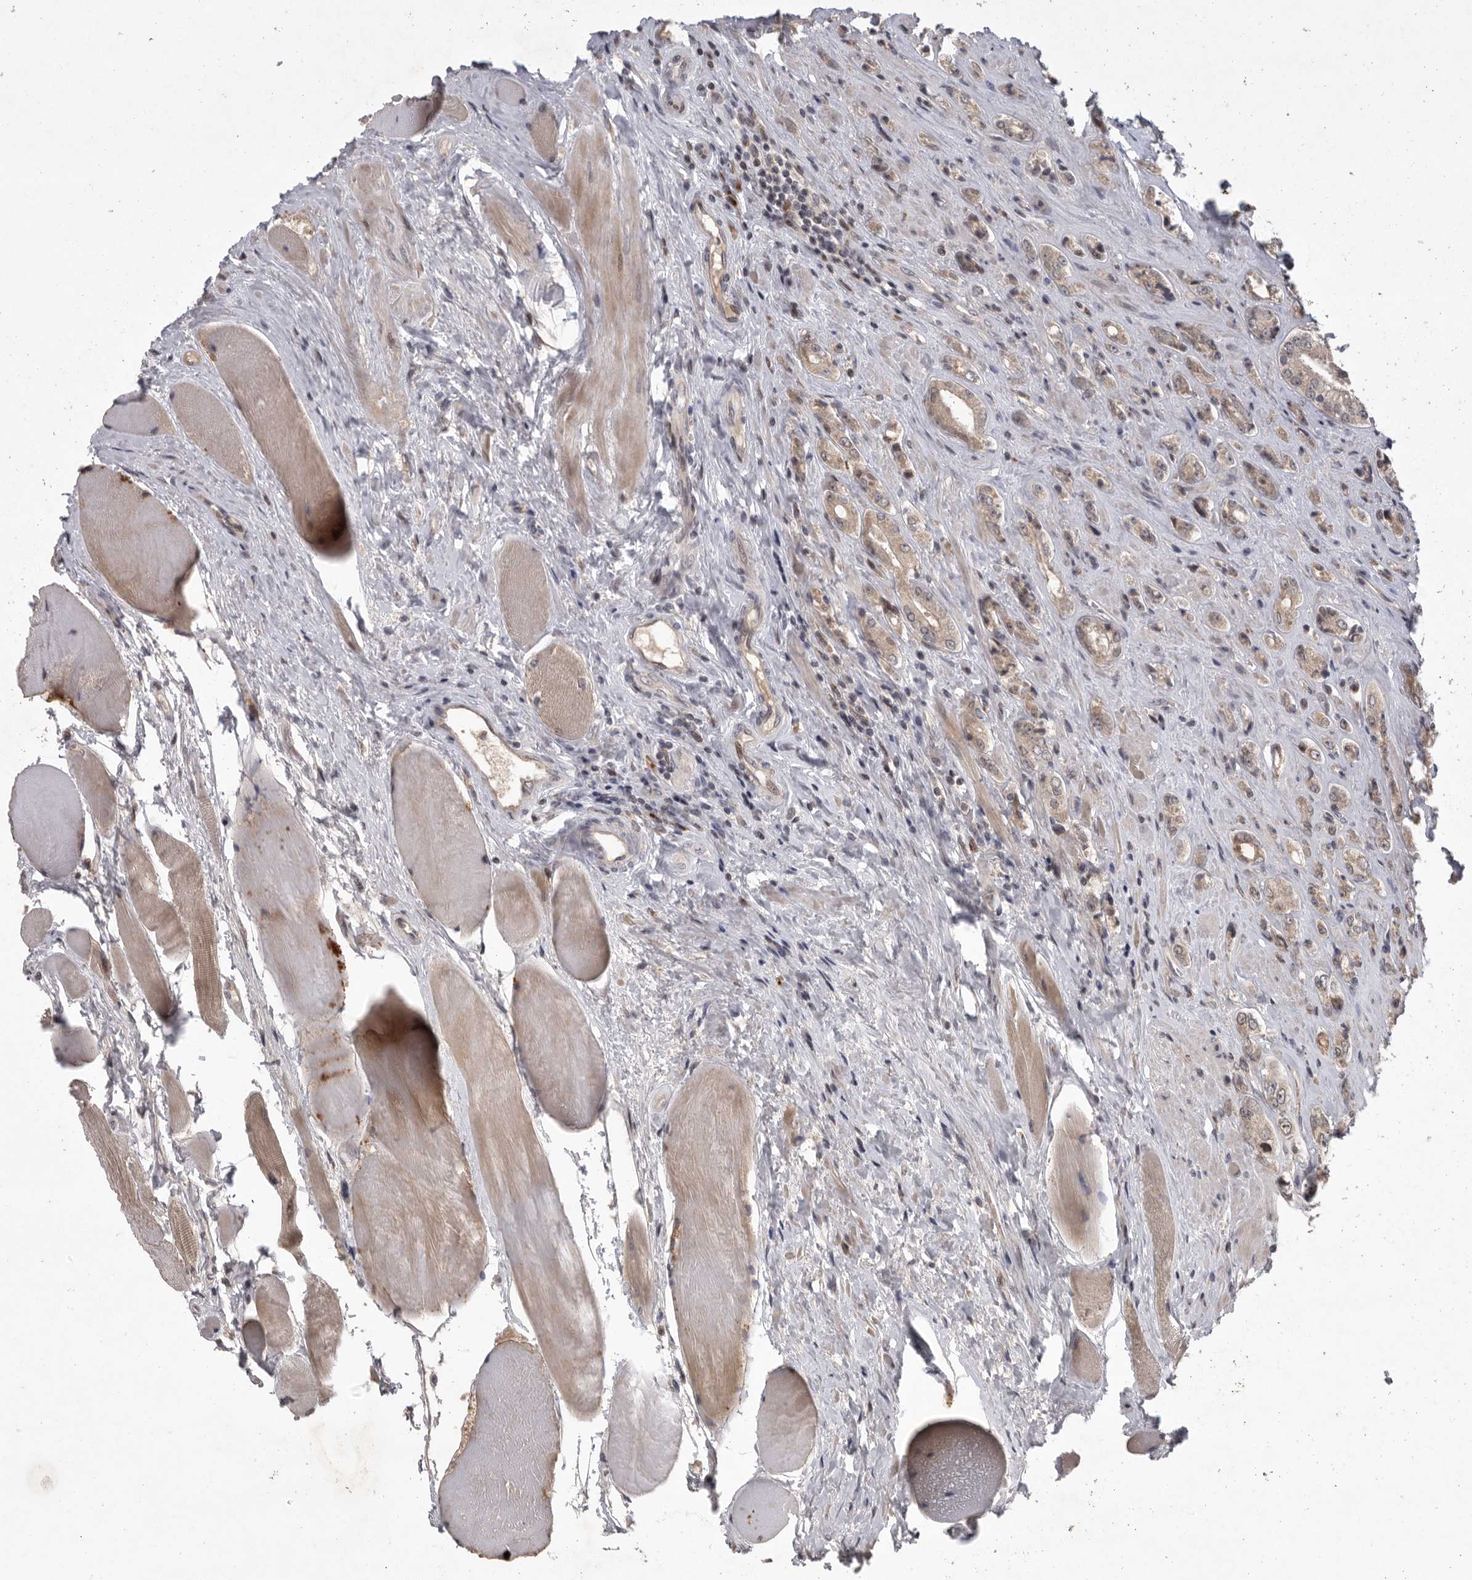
{"staining": {"intensity": "weak", "quantity": ">75%", "location": "cytoplasmic/membranous"}, "tissue": "prostate cancer", "cell_type": "Tumor cells", "image_type": "cancer", "snomed": [{"axis": "morphology", "description": "Adenocarcinoma, High grade"}, {"axis": "topography", "description": "Prostate"}], "caption": "Immunohistochemical staining of prostate cancer (adenocarcinoma (high-grade)) shows weak cytoplasmic/membranous protein expression in approximately >75% of tumor cells. (IHC, brightfield microscopy, high magnification).", "gene": "MAN2A1", "patient": {"sex": "male", "age": 61}}